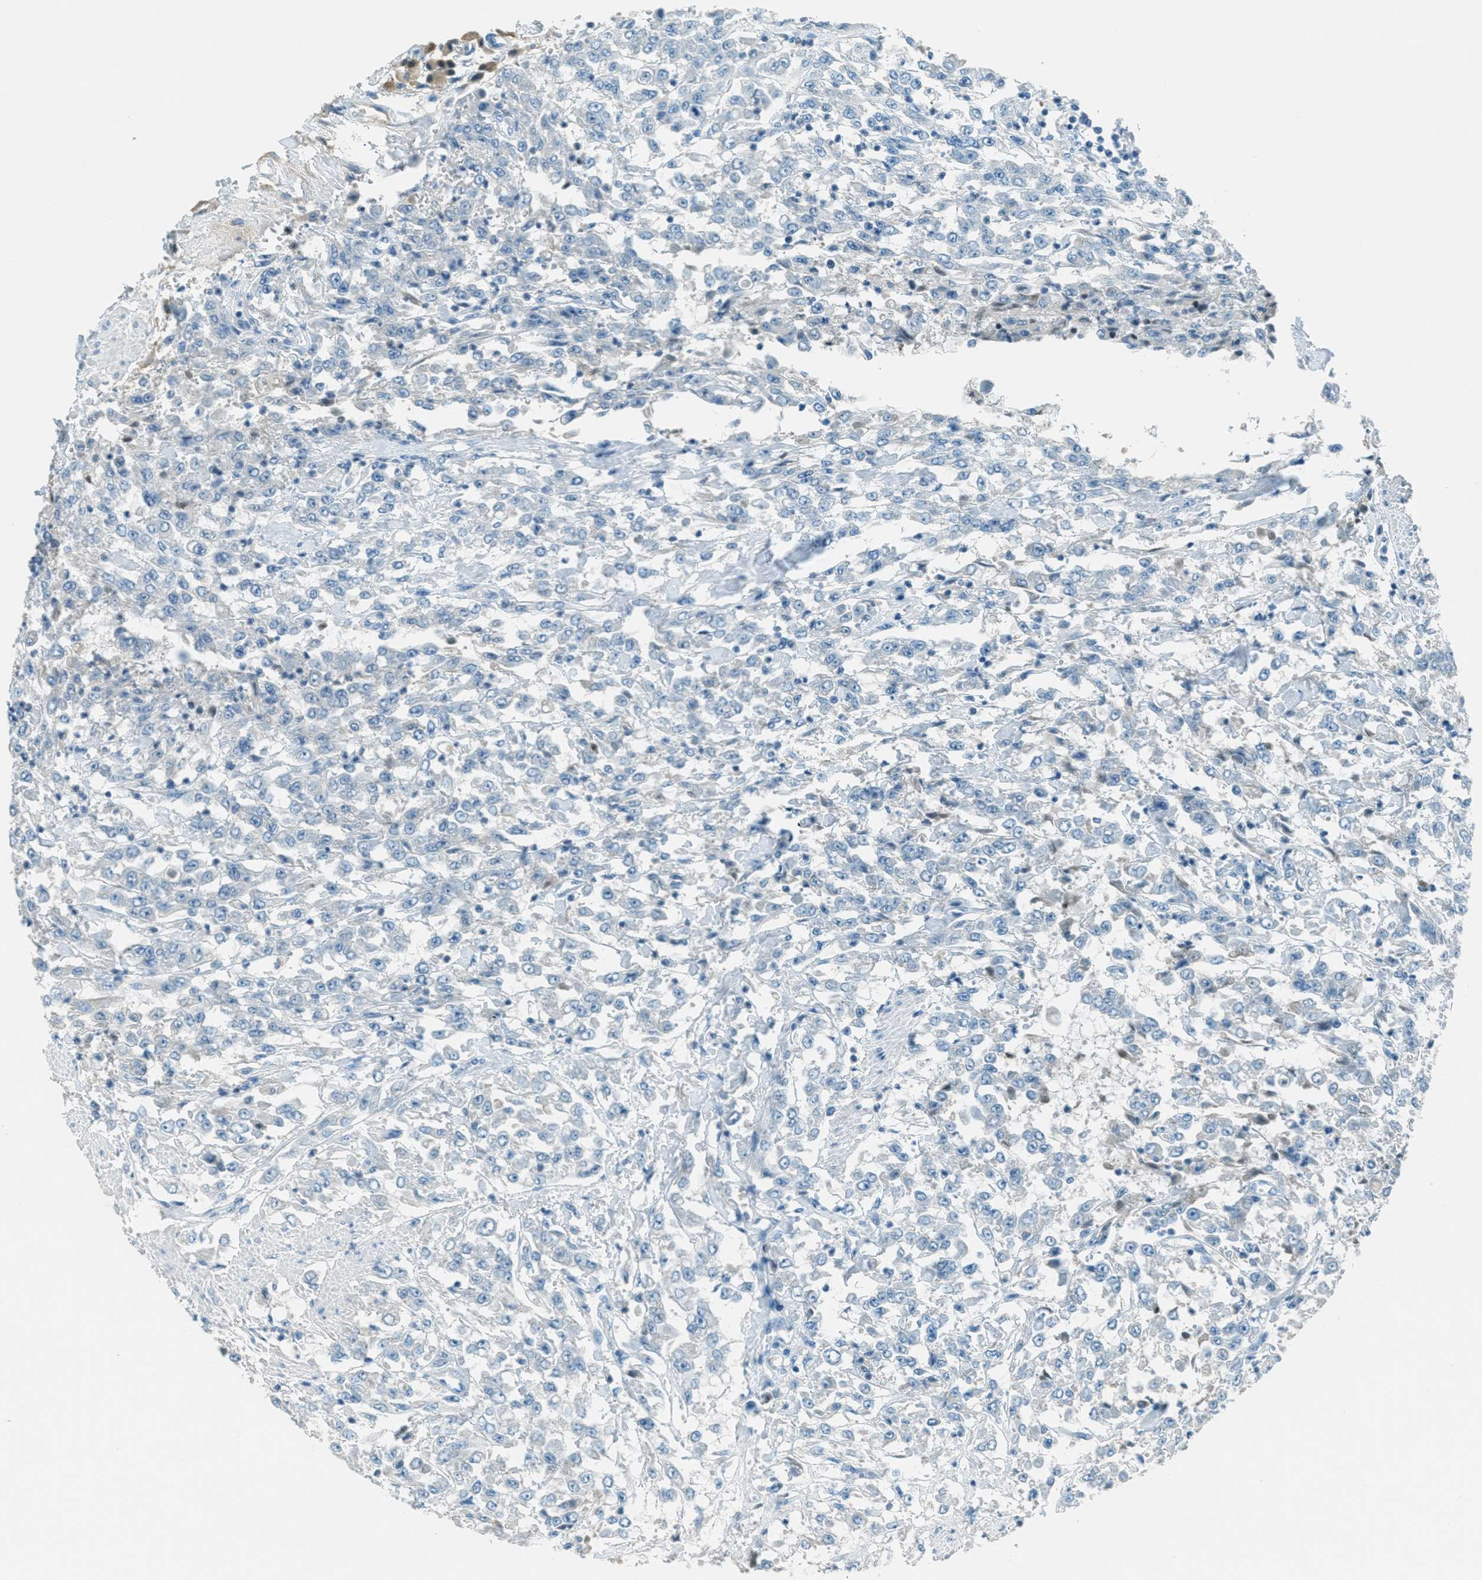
{"staining": {"intensity": "negative", "quantity": "none", "location": "none"}, "tissue": "urothelial cancer", "cell_type": "Tumor cells", "image_type": "cancer", "snomed": [{"axis": "morphology", "description": "Urothelial carcinoma, High grade"}, {"axis": "topography", "description": "Urinary bladder"}], "caption": "There is no significant staining in tumor cells of high-grade urothelial carcinoma. (Immunohistochemistry (ihc), brightfield microscopy, high magnification).", "gene": "MSLN", "patient": {"sex": "male", "age": 46}}